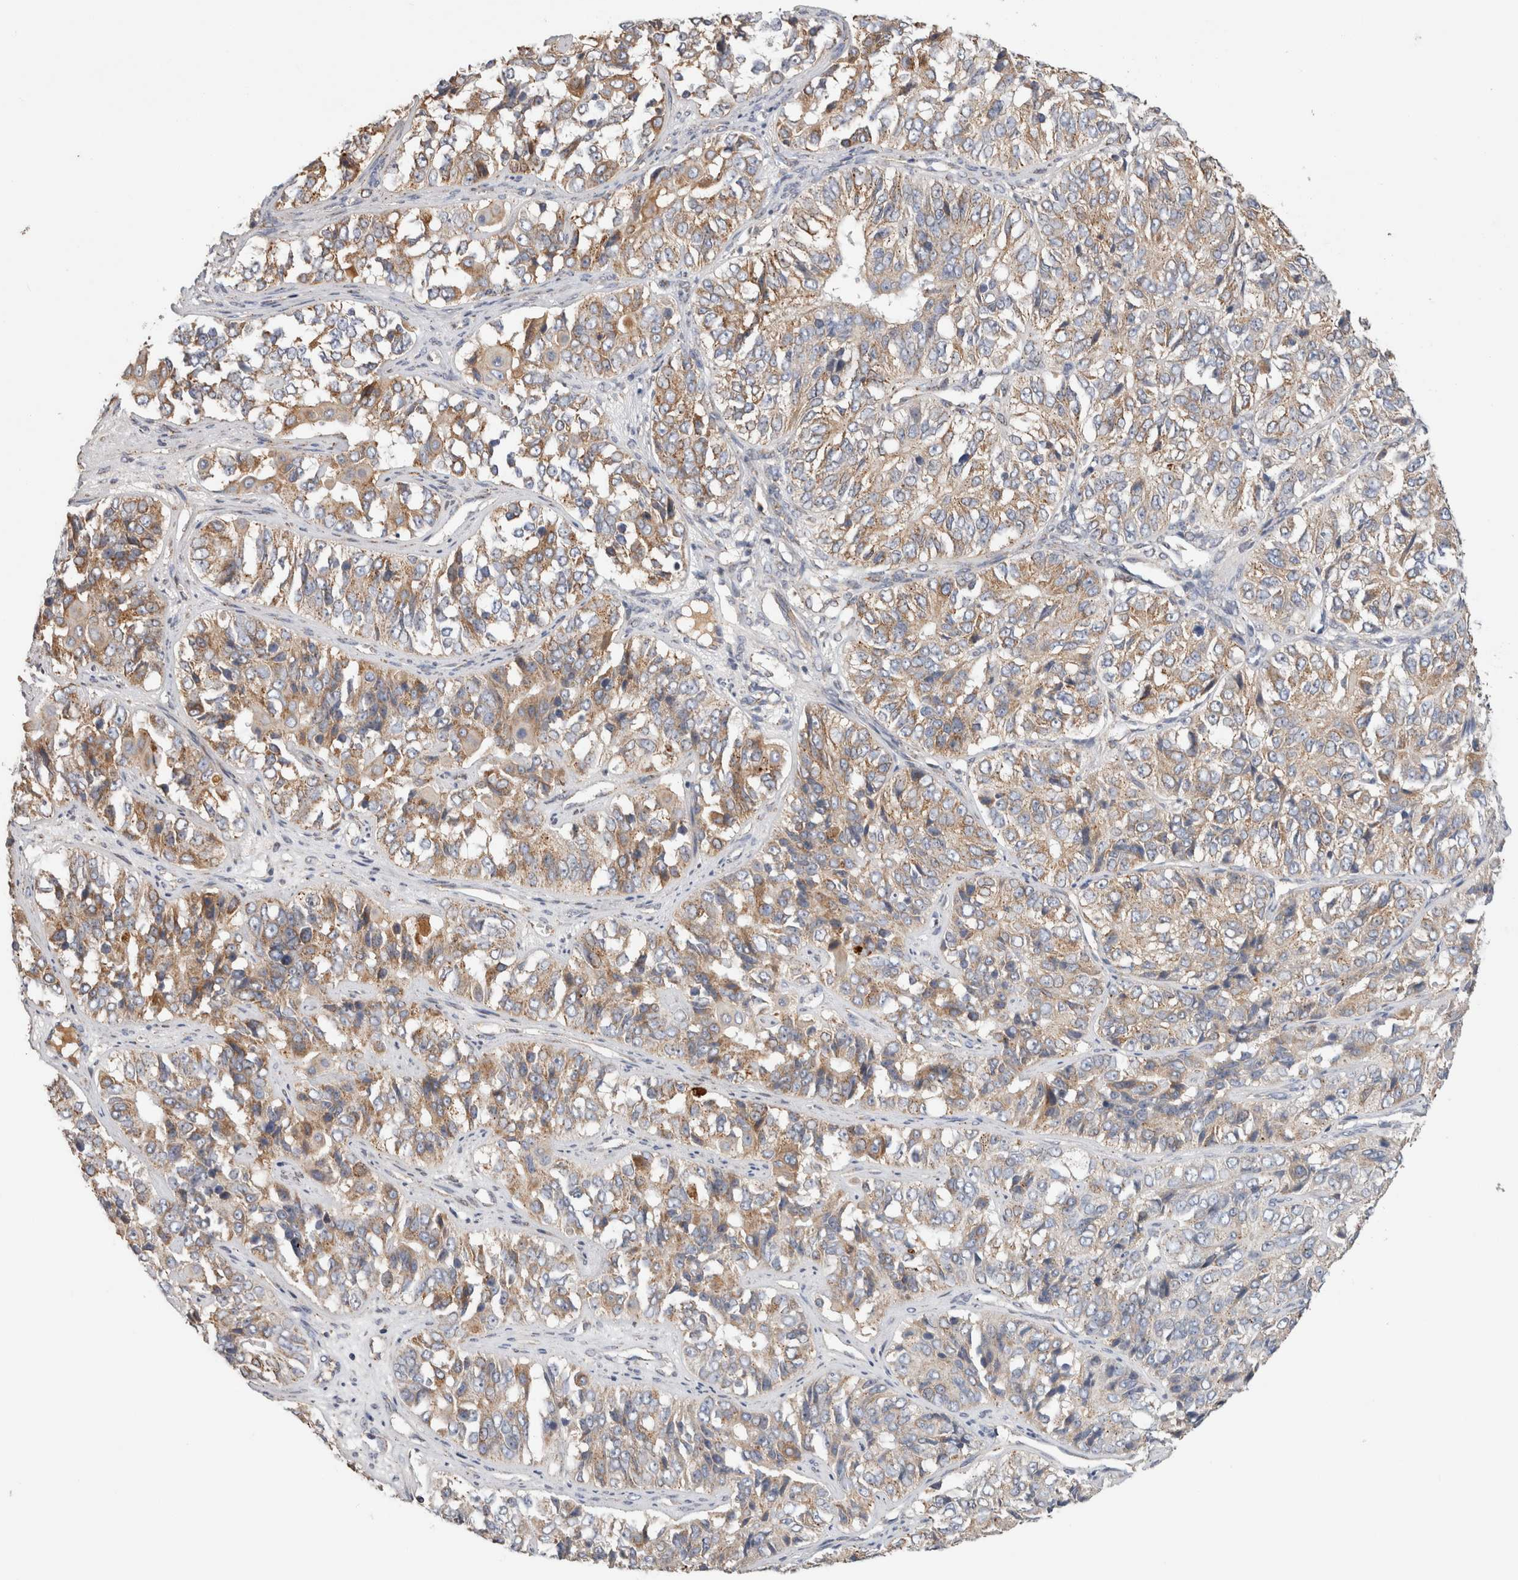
{"staining": {"intensity": "weak", "quantity": ">75%", "location": "cytoplasmic/membranous"}, "tissue": "ovarian cancer", "cell_type": "Tumor cells", "image_type": "cancer", "snomed": [{"axis": "morphology", "description": "Carcinoma, endometroid"}, {"axis": "topography", "description": "Ovary"}], "caption": "Ovarian cancer (endometroid carcinoma) tissue reveals weak cytoplasmic/membranous staining in about >75% of tumor cells", "gene": "IARS2", "patient": {"sex": "female", "age": 51}}